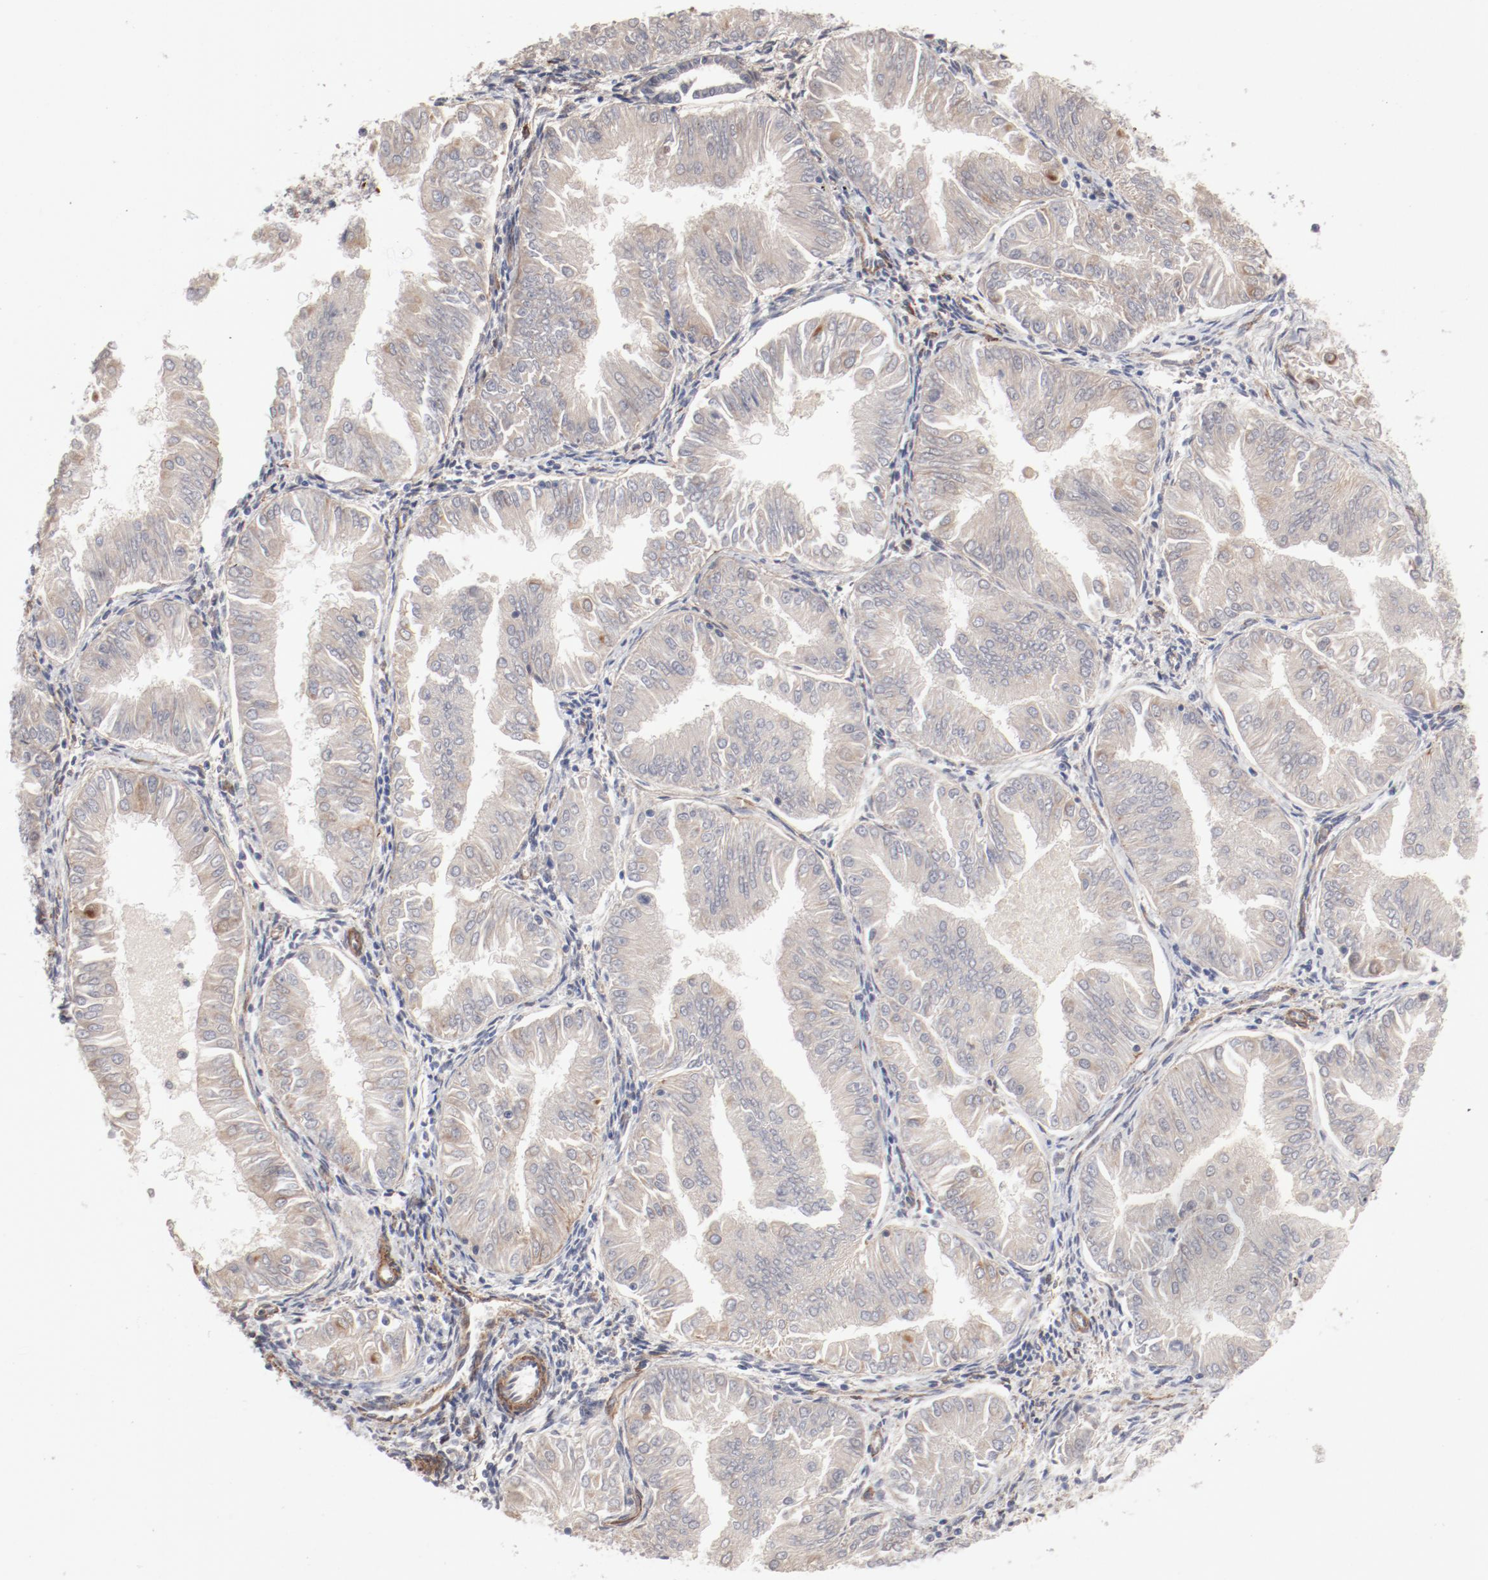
{"staining": {"intensity": "negative", "quantity": "none", "location": "none"}, "tissue": "endometrial cancer", "cell_type": "Tumor cells", "image_type": "cancer", "snomed": [{"axis": "morphology", "description": "Adenocarcinoma, NOS"}, {"axis": "topography", "description": "Endometrium"}], "caption": "This image is of endometrial adenocarcinoma stained with immunohistochemistry (IHC) to label a protein in brown with the nuclei are counter-stained blue. There is no positivity in tumor cells. The staining was performed using DAB to visualize the protein expression in brown, while the nuclei were stained in blue with hematoxylin (Magnification: 20x).", "gene": "MAGED4", "patient": {"sex": "female", "age": 53}}